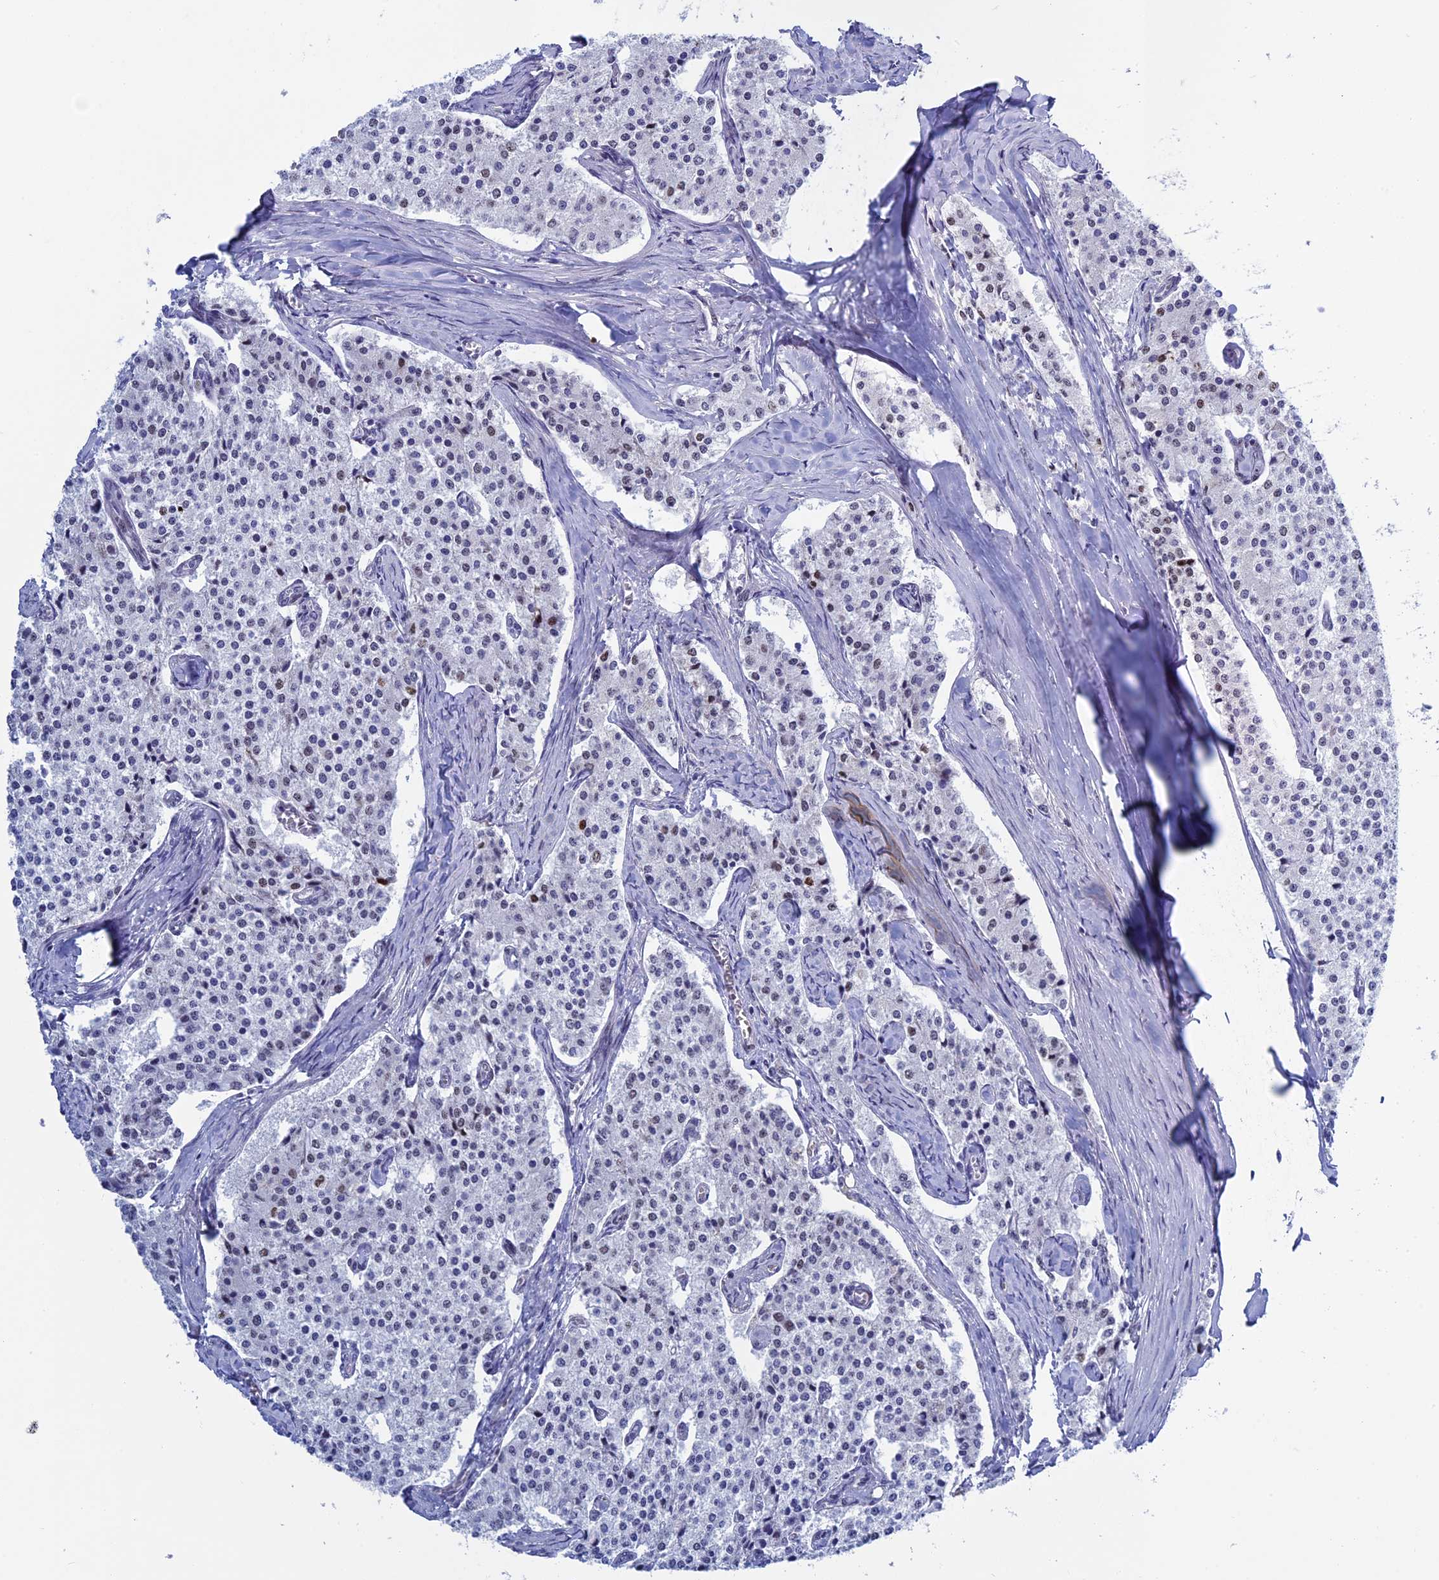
{"staining": {"intensity": "weak", "quantity": "<25%", "location": "nuclear"}, "tissue": "carcinoid", "cell_type": "Tumor cells", "image_type": "cancer", "snomed": [{"axis": "morphology", "description": "Carcinoid, malignant, NOS"}, {"axis": "topography", "description": "Colon"}], "caption": "Human carcinoid stained for a protein using immunohistochemistry (IHC) exhibits no expression in tumor cells.", "gene": "CCDC86", "patient": {"sex": "female", "age": 52}}